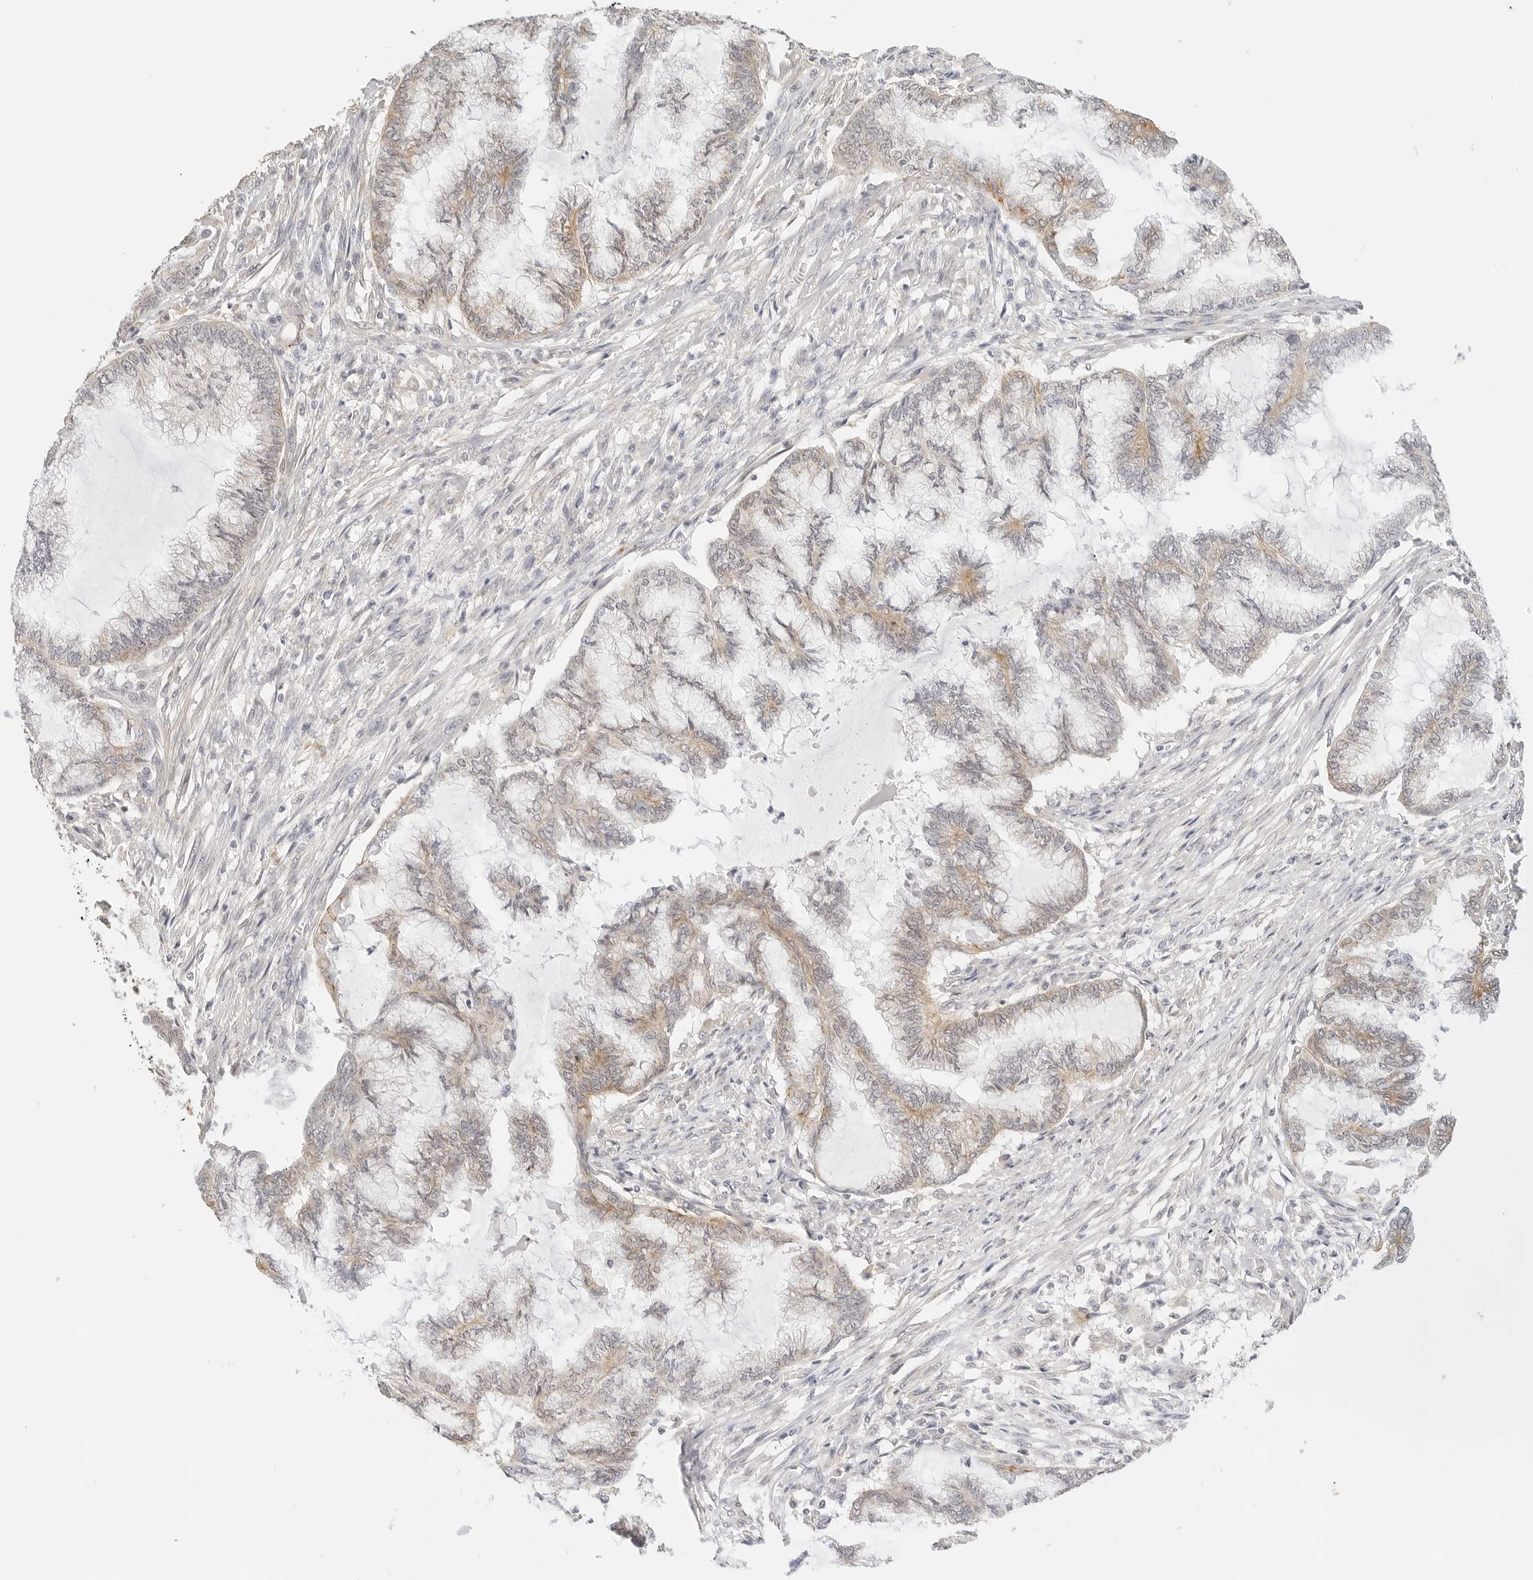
{"staining": {"intensity": "weak", "quantity": "25%-75%", "location": "cytoplasmic/membranous"}, "tissue": "endometrial cancer", "cell_type": "Tumor cells", "image_type": "cancer", "snomed": [{"axis": "morphology", "description": "Adenocarcinoma, NOS"}, {"axis": "topography", "description": "Endometrium"}], "caption": "A photomicrograph of human endometrial cancer stained for a protein reveals weak cytoplasmic/membranous brown staining in tumor cells.", "gene": "PCDH19", "patient": {"sex": "female", "age": 80}}